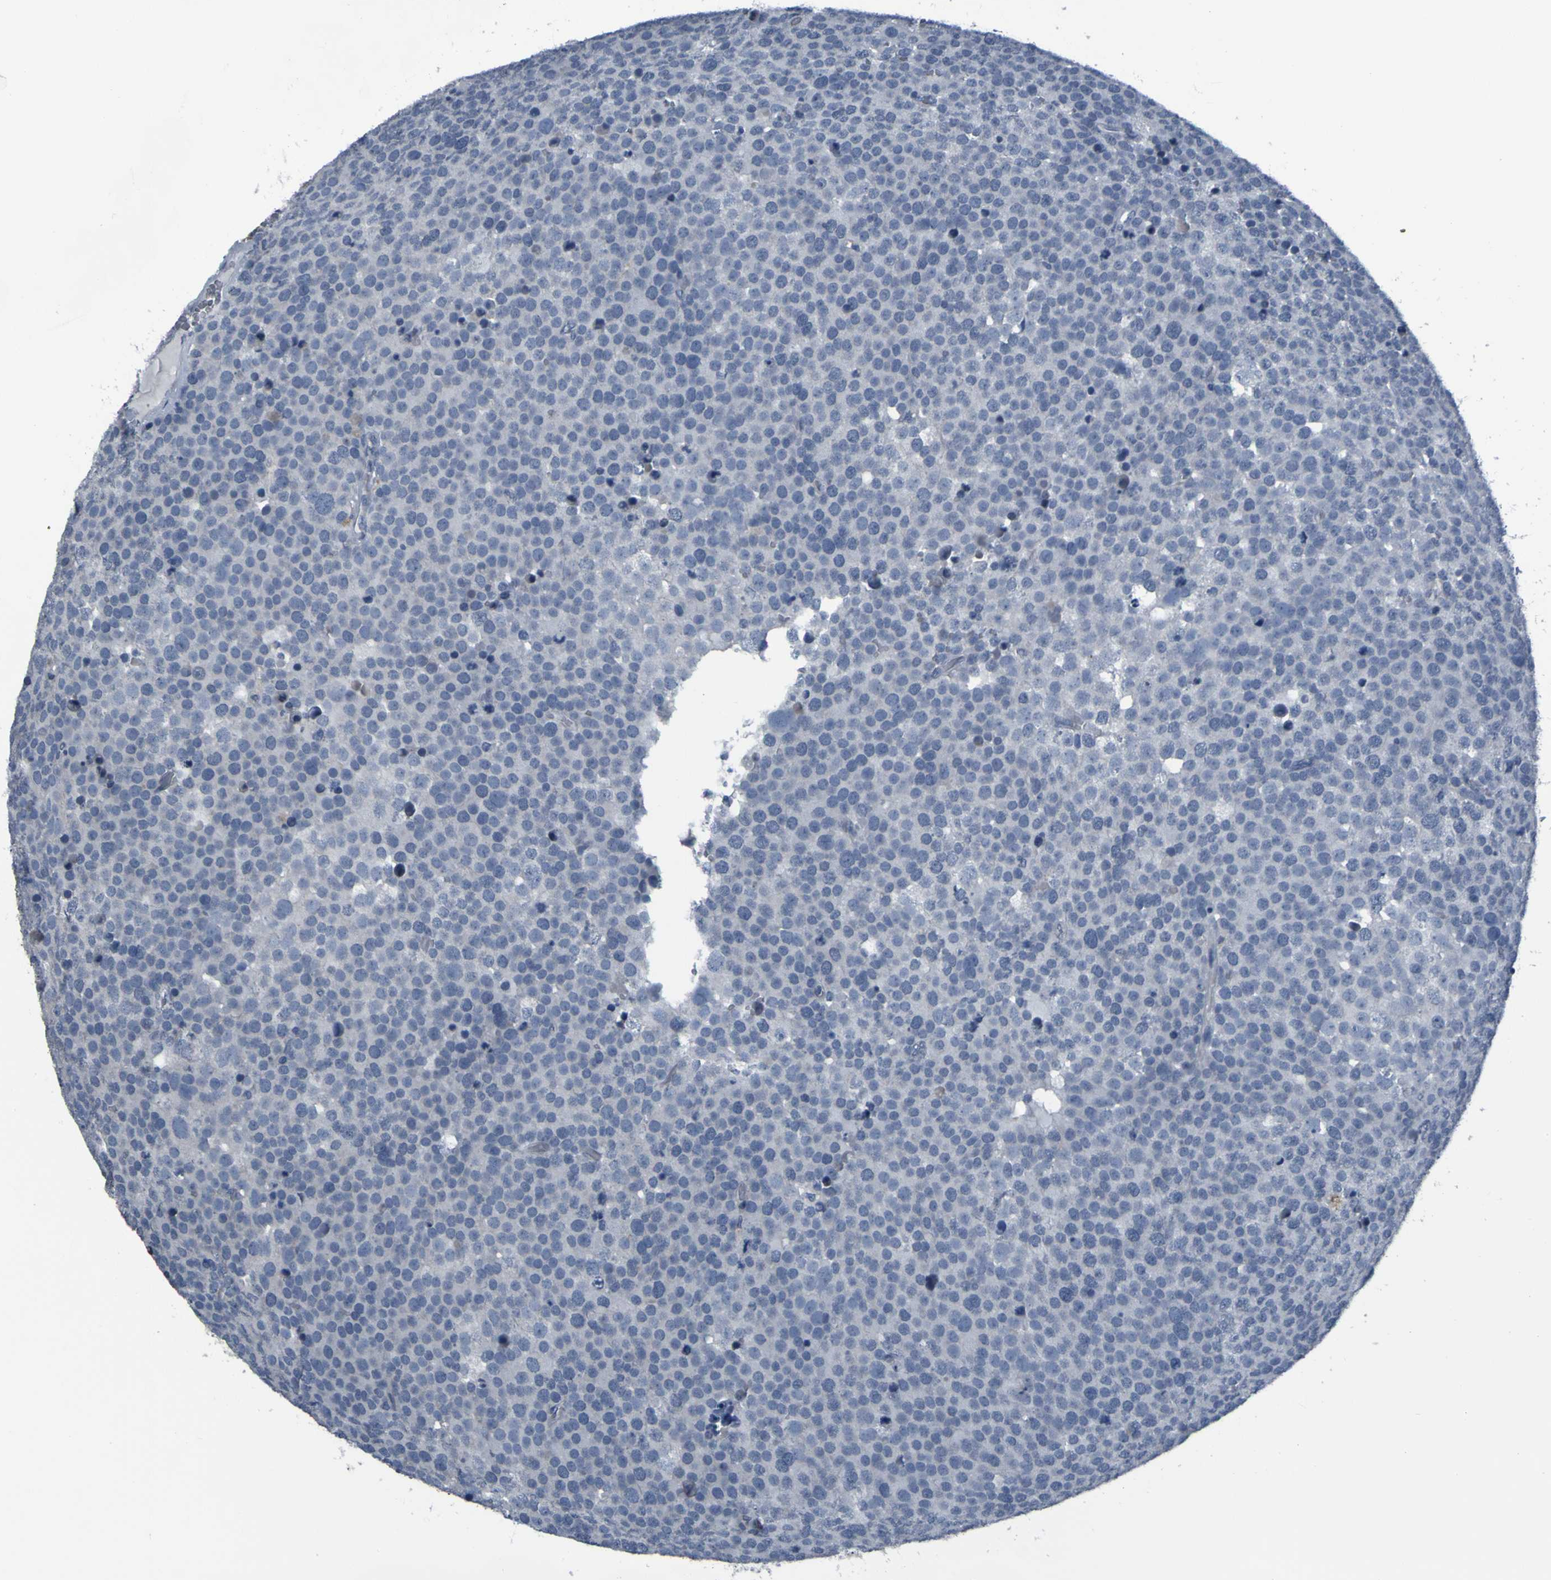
{"staining": {"intensity": "negative", "quantity": "none", "location": "none"}, "tissue": "testis cancer", "cell_type": "Tumor cells", "image_type": "cancer", "snomed": [{"axis": "morphology", "description": "Seminoma, NOS"}, {"axis": "topography", "description": "Testis"}], "caption": "Immunohistochemistry (IHC) histopathology image of human seminoma (testis) stained for a protein (brown), which demonstrates no expression in tumor cells.", "gene": "OSTM1", "patient": {"sex": "male", "age": 71}}